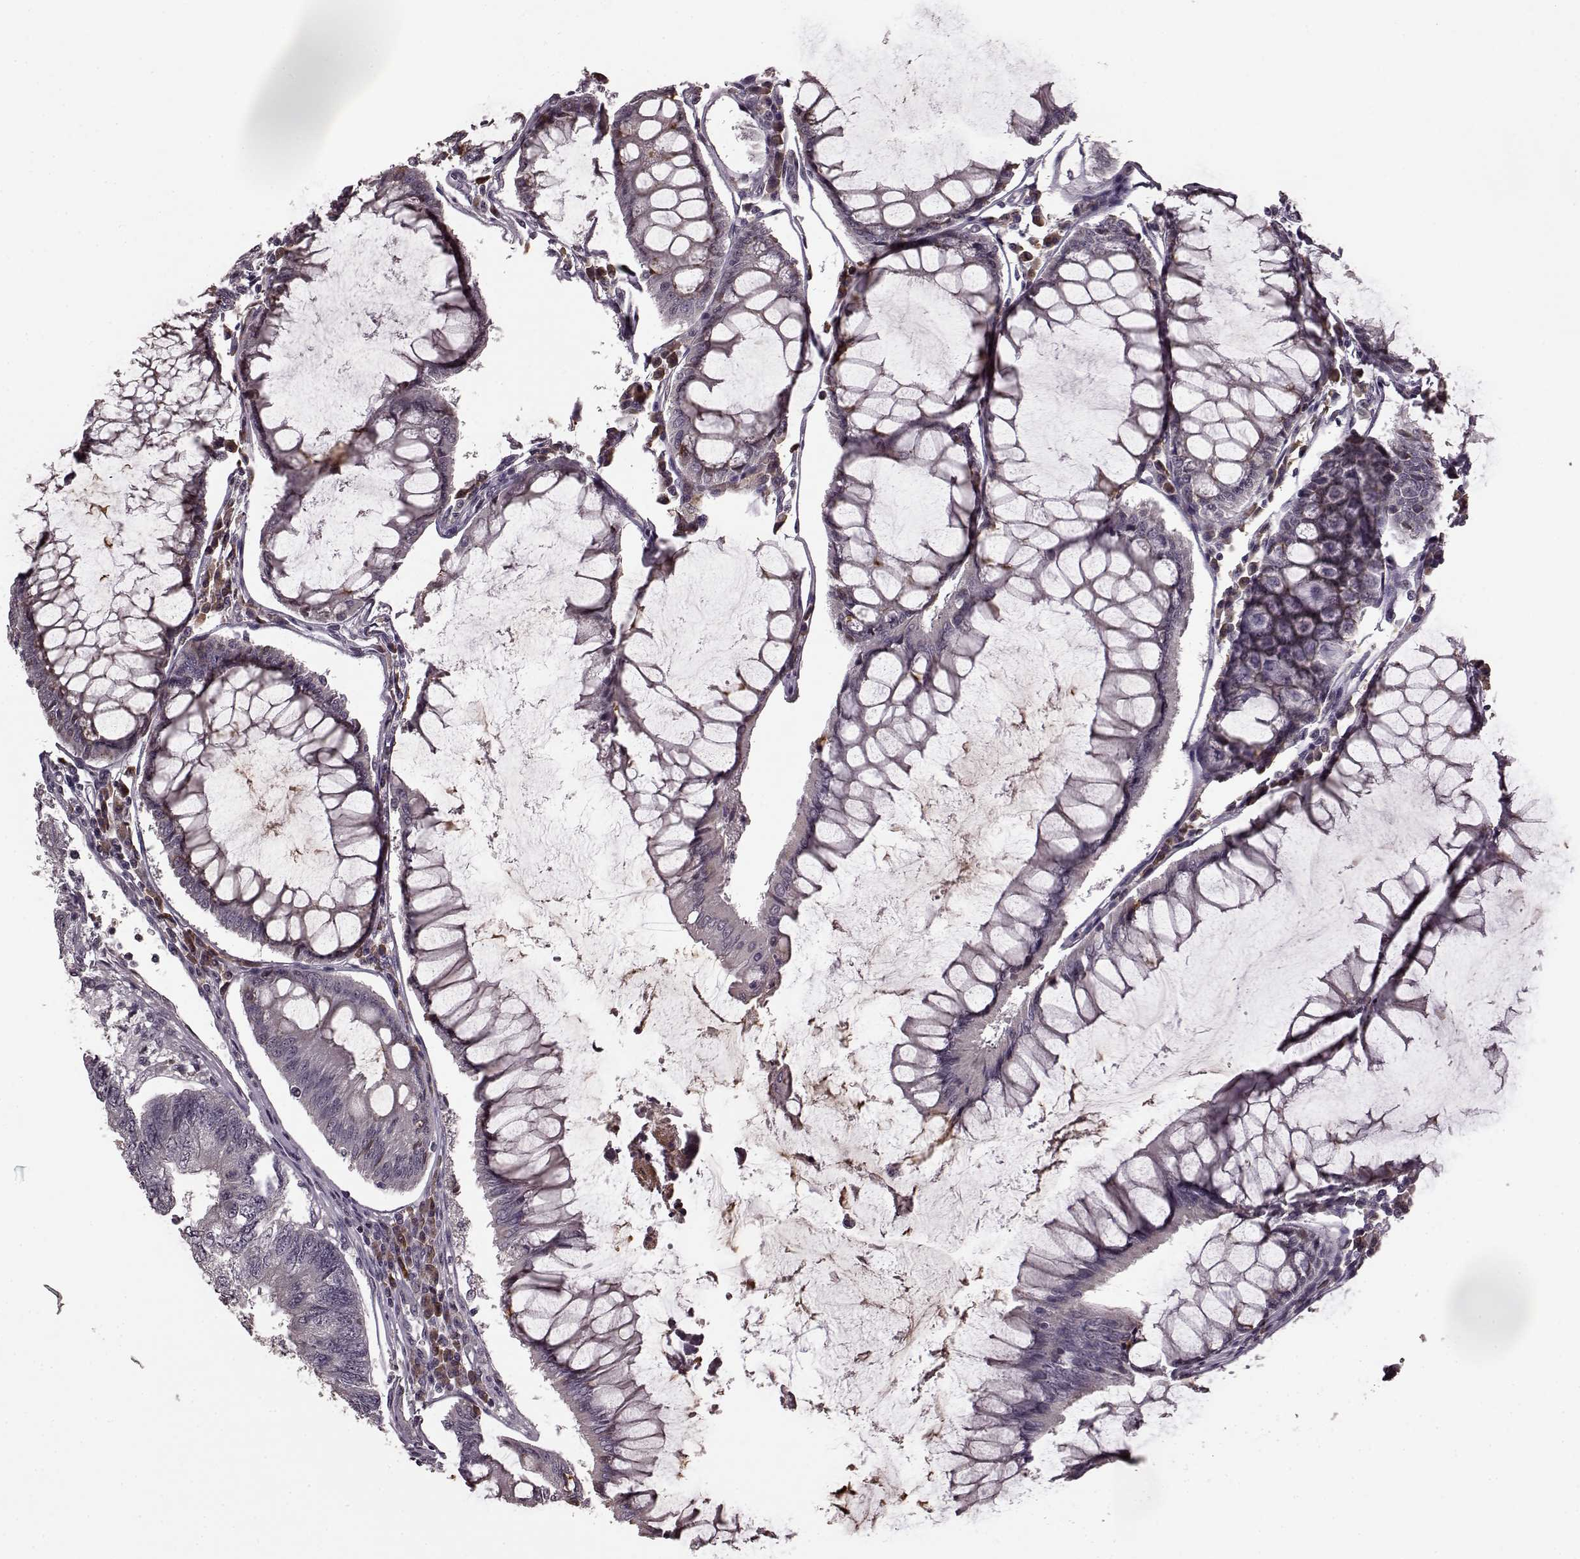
{"staining": {"intensity": "negative", "quantity": "none", "location": "none"}, "tissue": "colorectal cancer", "cell_type": "Tumor cells", "image_type": "cancer", "snomed": [{"axis": "morphology", "description": "Adenocarcinoma, NOS"}, {"axis": "topography", "description": "Colon"}], "caption": "High magnification brightfield microscopy of adenocarcinoma (colorectal) stained with DAB (brown) and counterstained with hematoxylin (blue): tumor cells show no significant staining.", "gene": "NRL", "patient": {"sex": "female", "age": 65}}